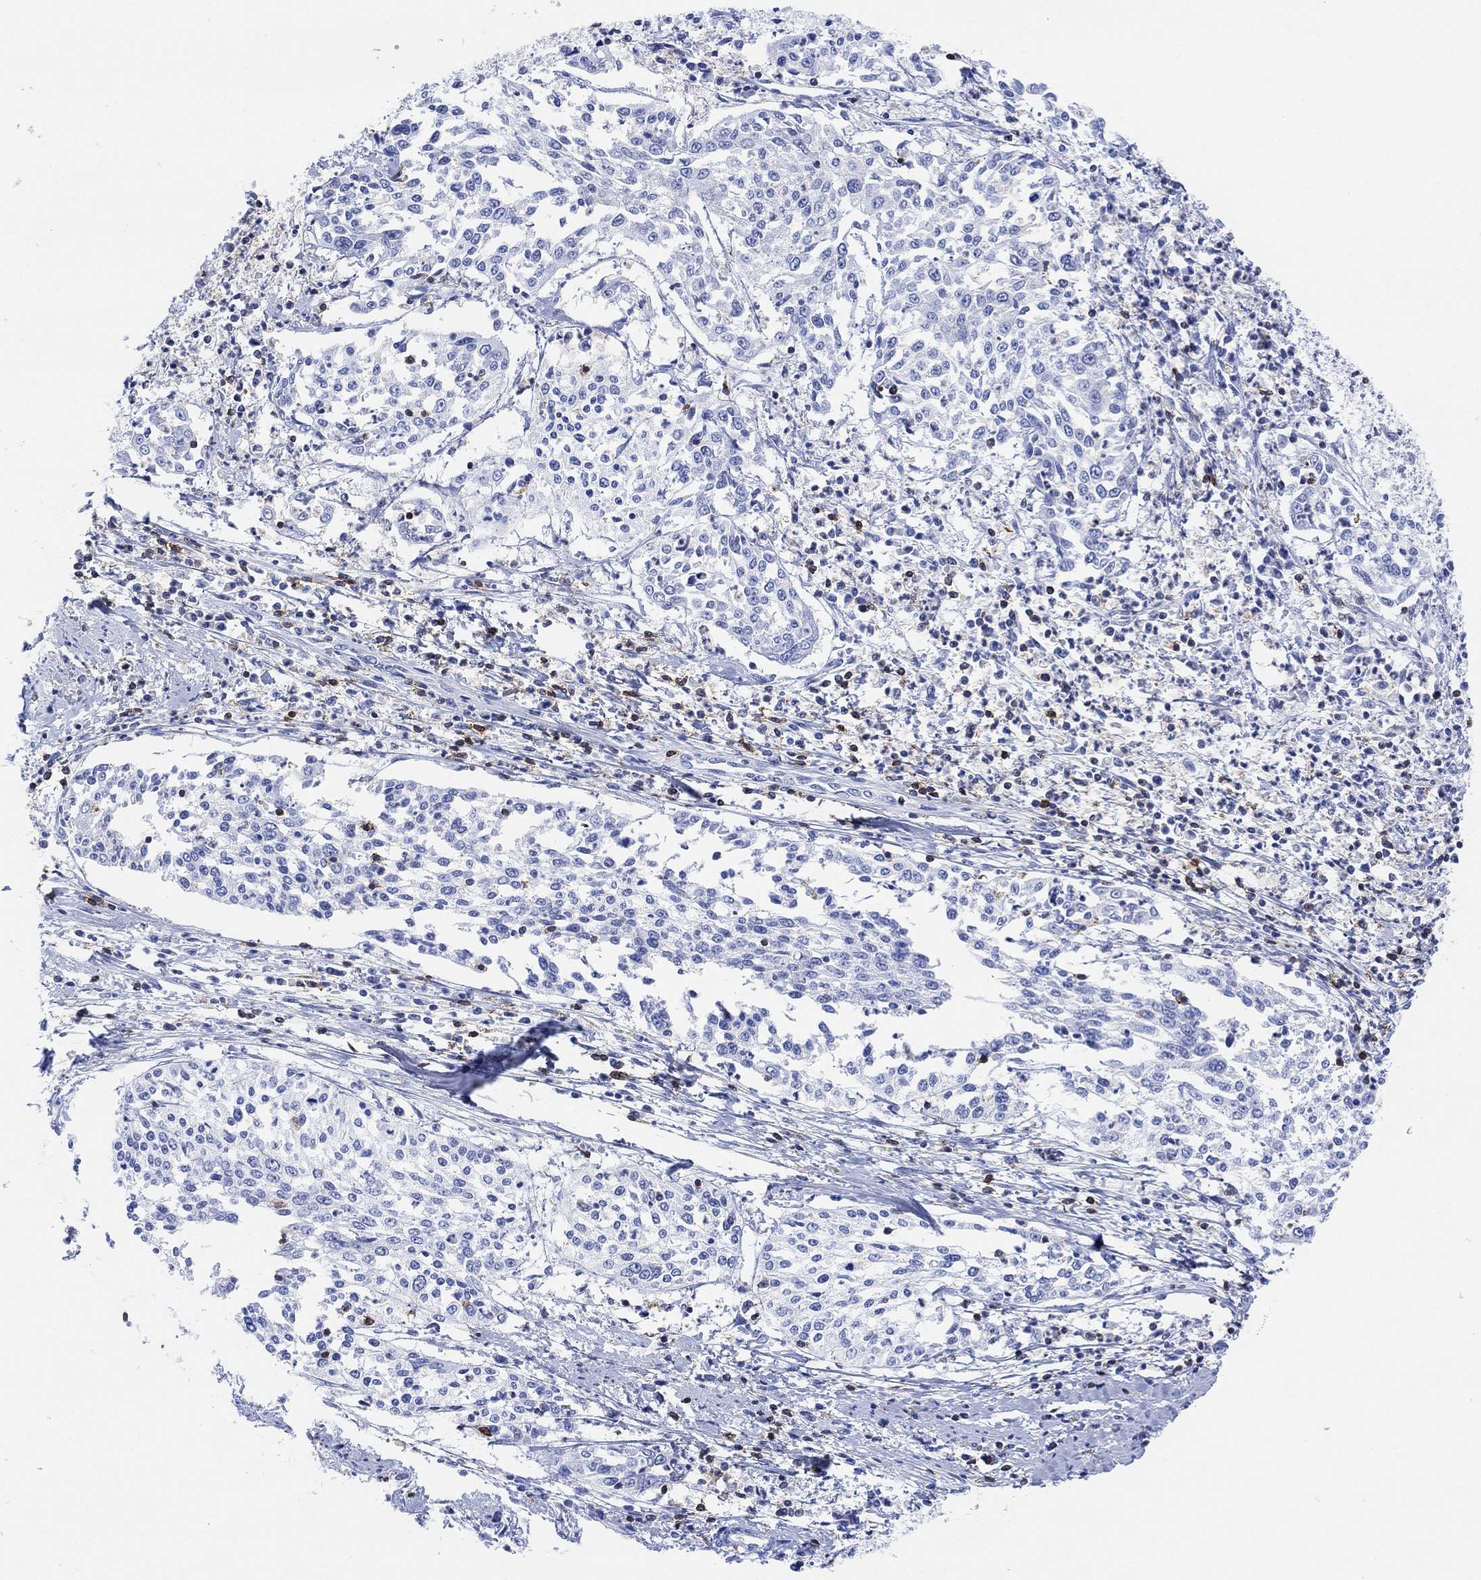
{"staining": {"intensity": "negative", "quantity": "none", "location": "none"}, "tissue": "cervical cancer", "cell_type": "Tumor cells", "image_type": "cancer", "snomed": [{"axis": "morphology", "description": "Squamous cell carcinoma, NOS"}, {"axis": "topography", "description": "Cervix"}], "caption": "Immunohistochemistry (IHC) micrograph of cervical cancer stained for a protein (brown), which reveals no staining in tumor cells.", "gene": "GPR65", "patient": {"sex": "female", "age": 41}}